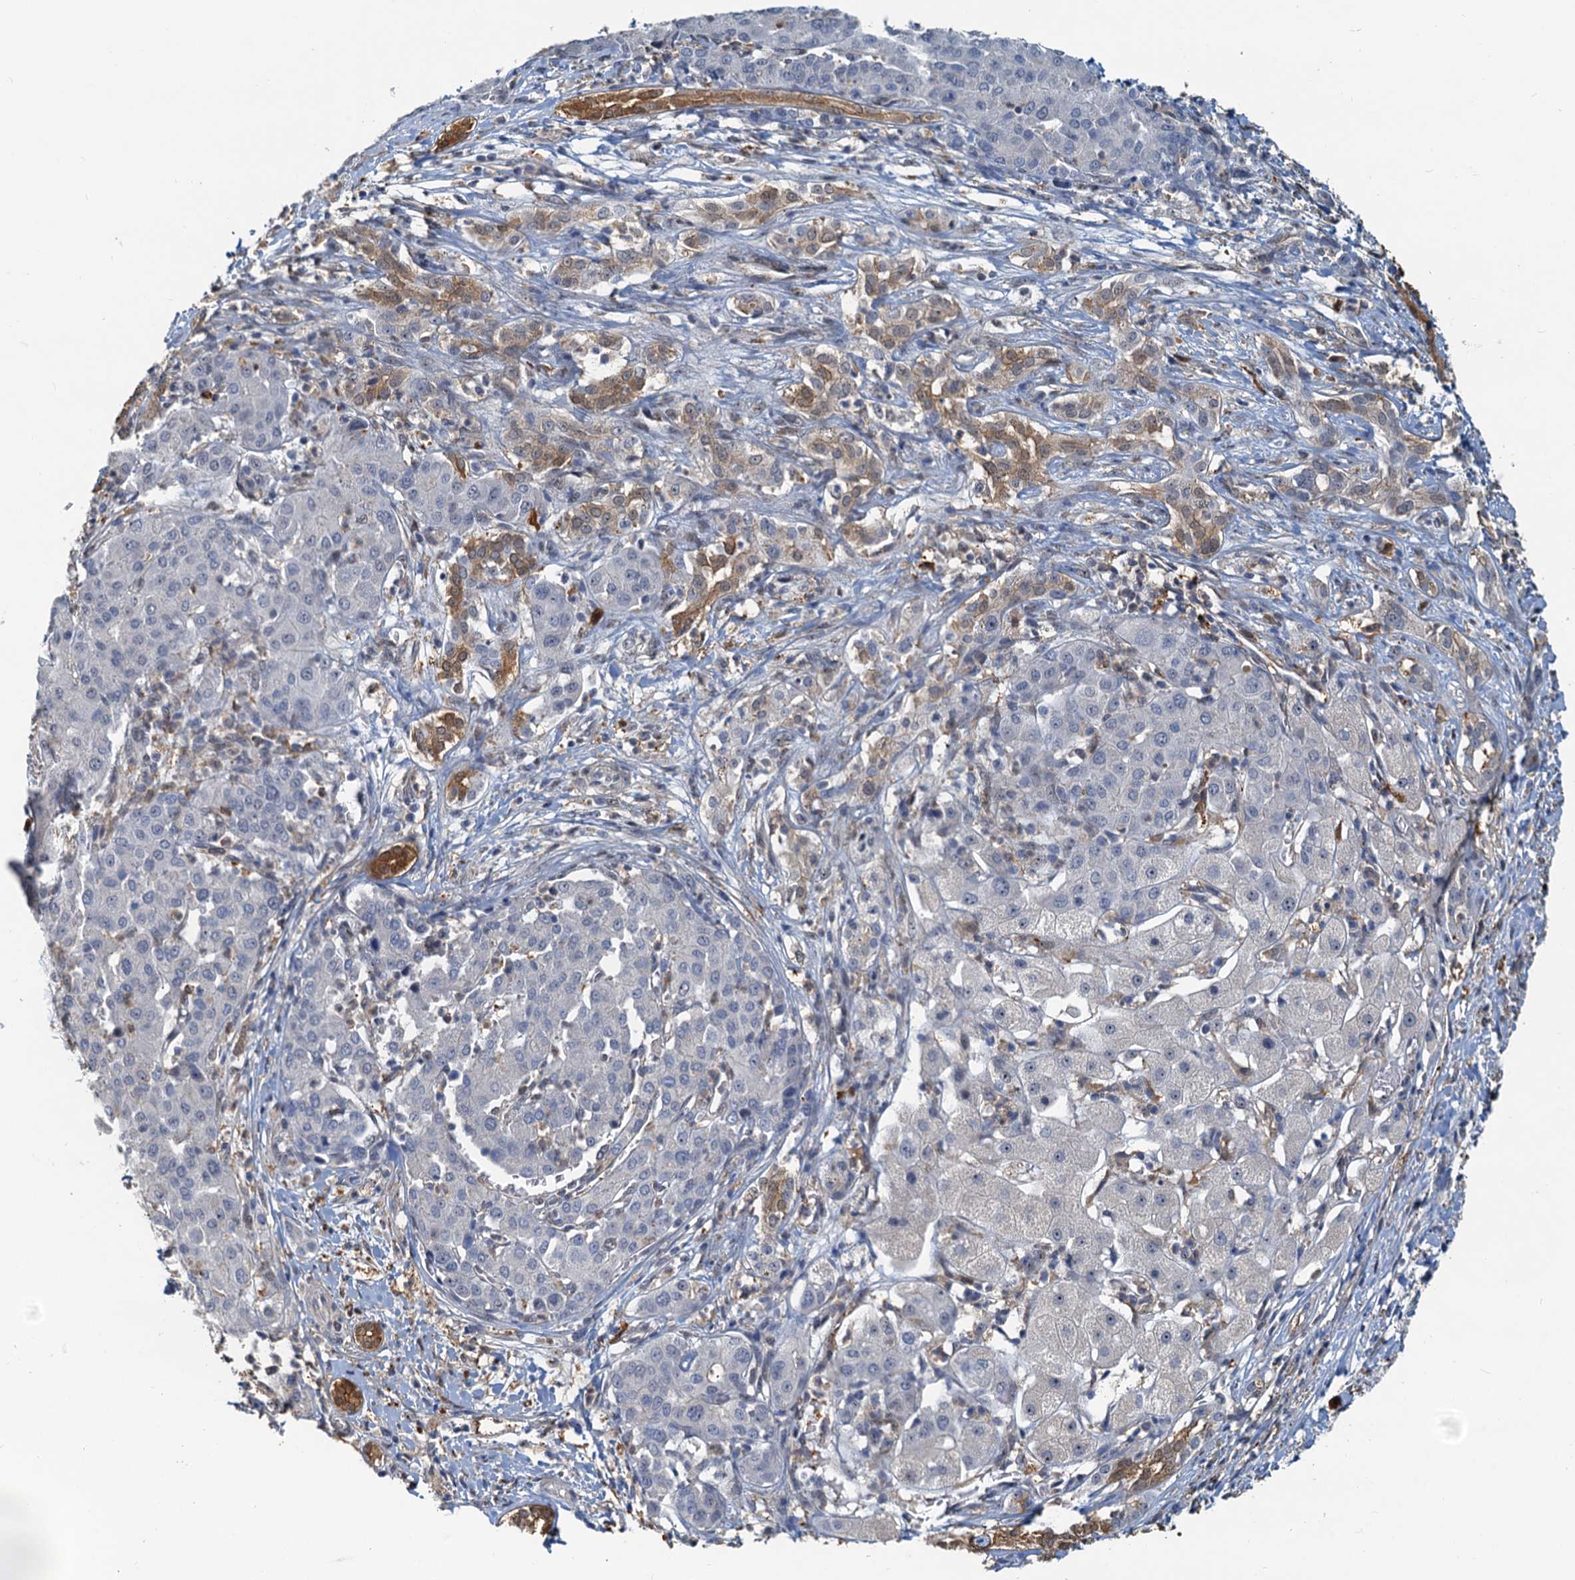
{"staining": {"intensity": "negative", "quantity": "none", "location": "none"}, "tissue": "liver cancer", "cell_type": "Tumor cells", "image_type": "cancer", "snomed": [{"axis": "morphology", "description": "Carcinoma, Hepatocellular, NOS"}, {"axis": "topography", "description": "Liver"}], "caption": "This micrograph is of liver hepatocellular carcinoma stained with immunohistochemistry (IHC) to label a protein in brown with the nuclei are counter-stained blue. There is no positivity in tumor cells.", "gene": "SPINDOC", "patient": {"sex": "male", "age": 65}}